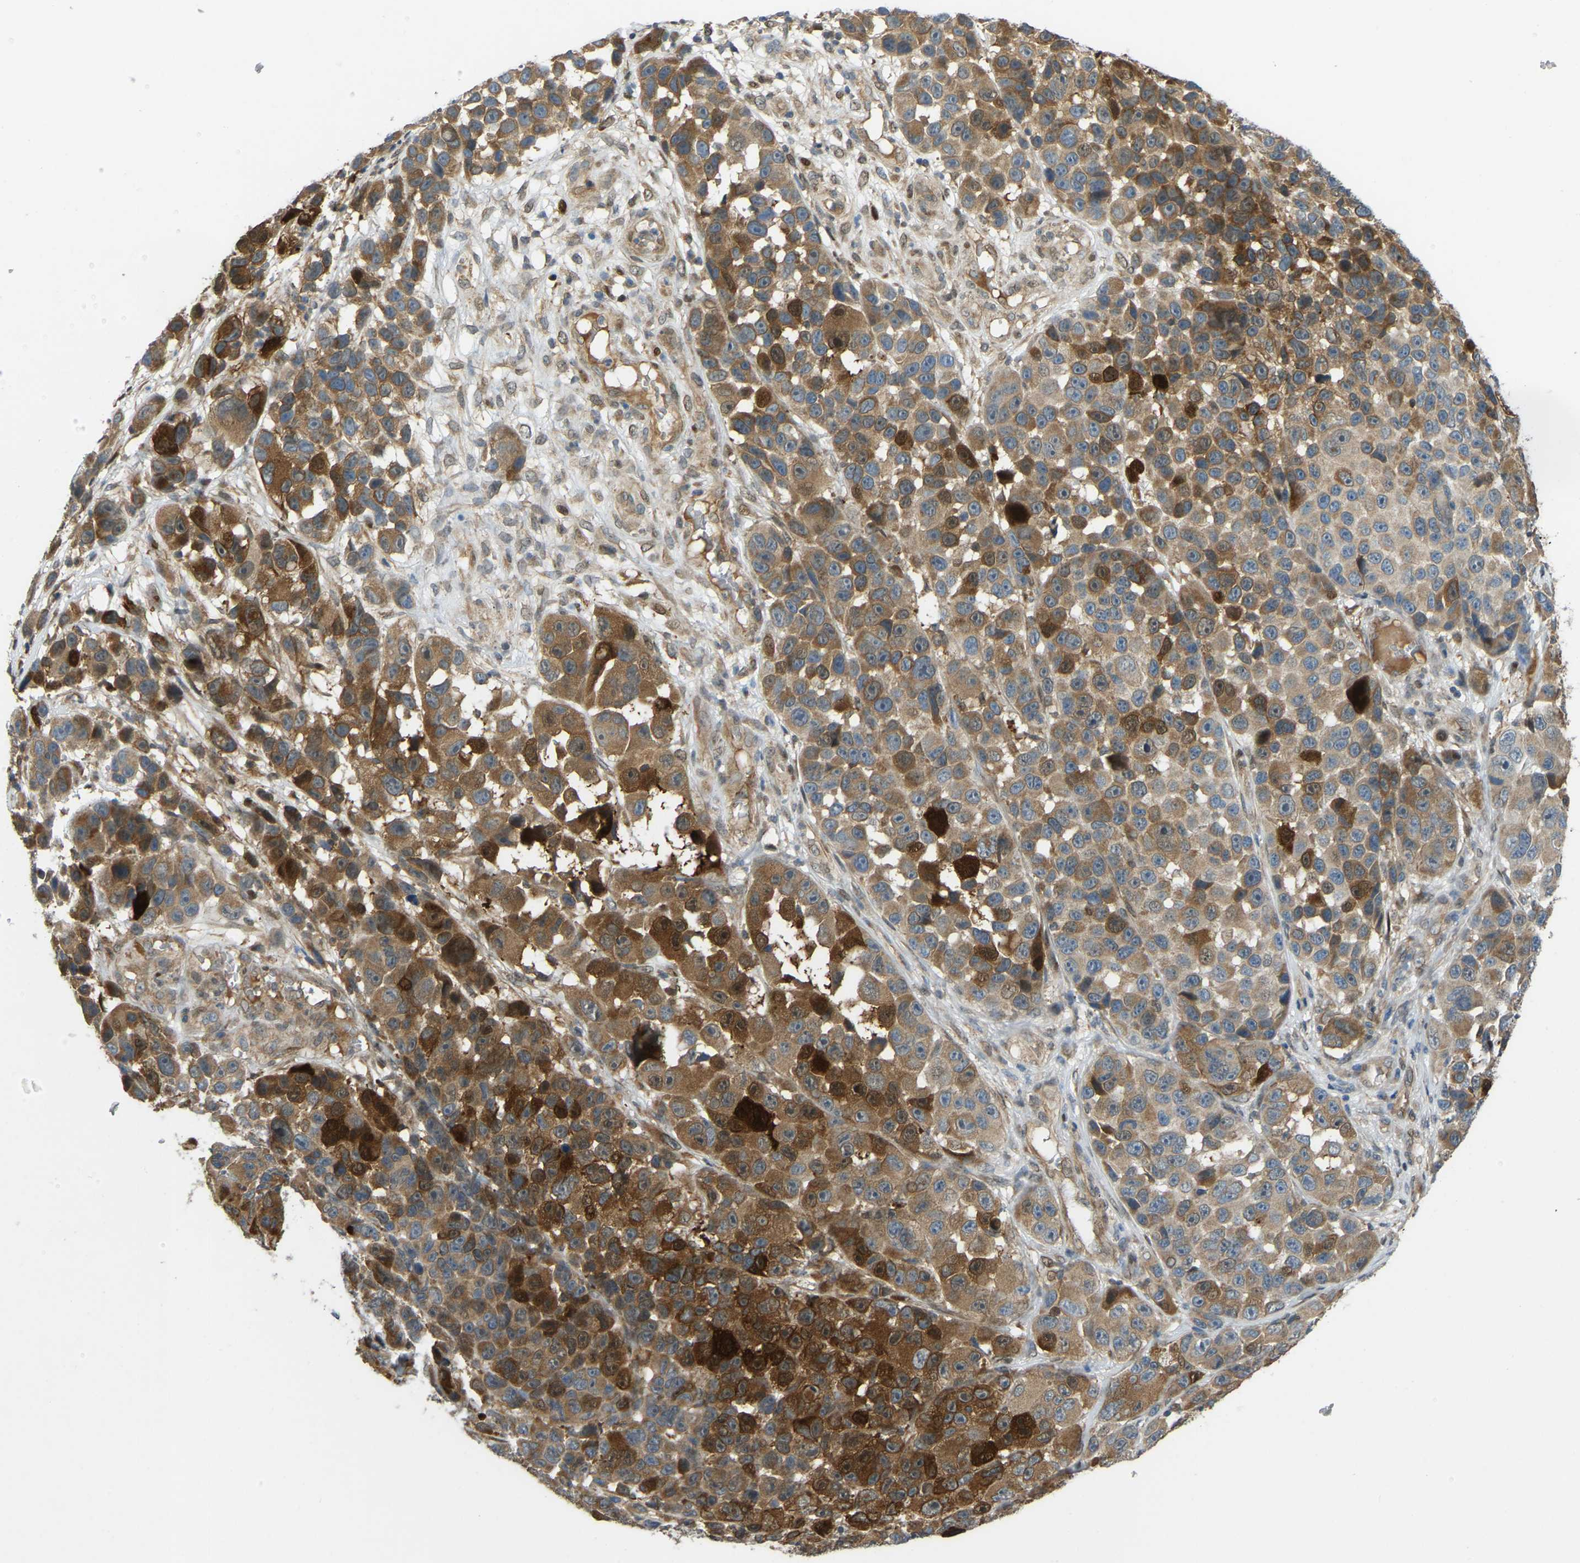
{"staining": {"intensity": "moderate", "quantity": ">75%", "location": "cytoplasmic/membranous"}, "tissue": "melanoma", "cell_type": "Tumor cells", "image_type": "cancer", "snomed": [{"axis": "morphology", "description": "Malignant melanoma, NOS"}, {"axis": "topography", "description": "Skin"}], "caption": "A high-resolution micrograph shows immunohistochemistry staining of melanoma, which reveals moderate cytoplasmic/membranous staining in about >75% of tumor cells.", "gene": "C21orf91", "patient": {"sex": "male", "age": 53}}